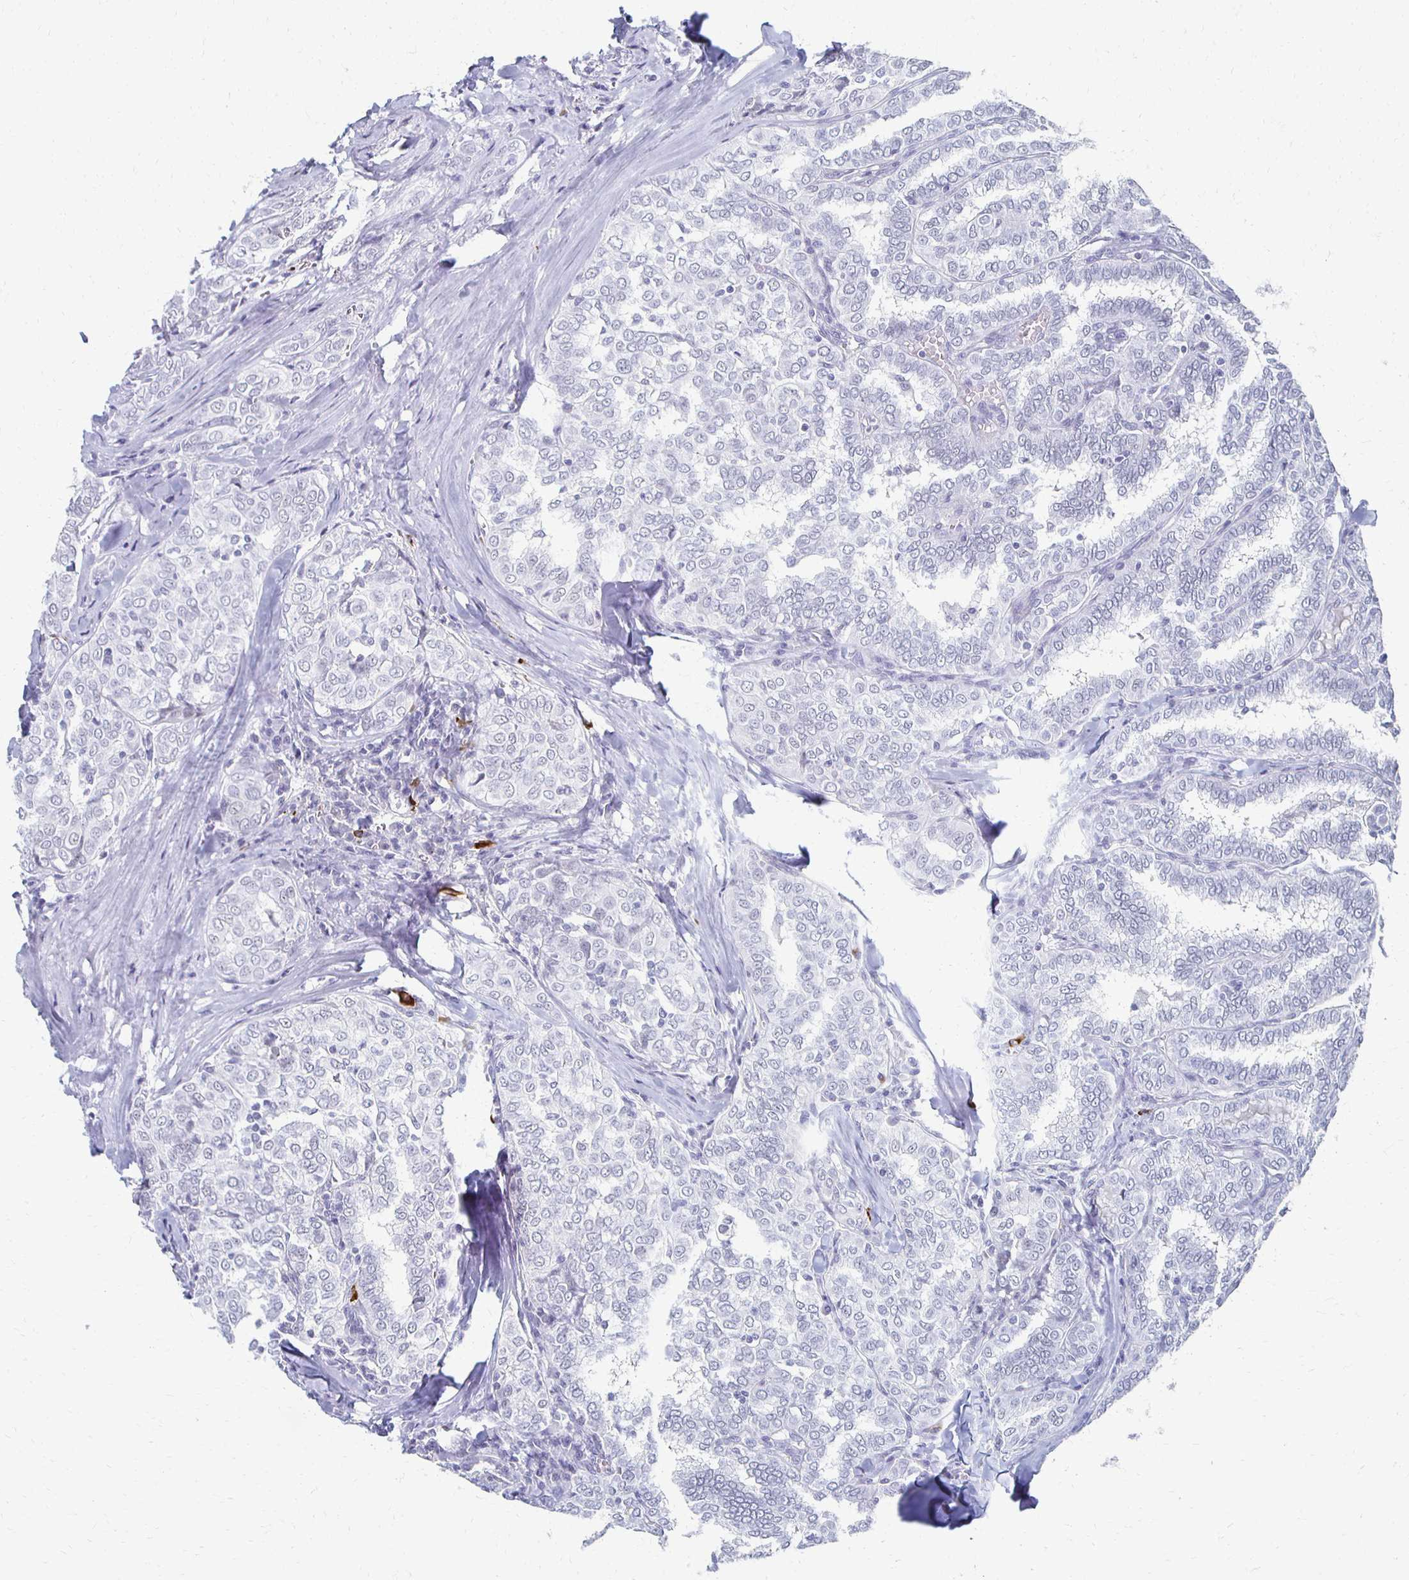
{"staining": {"intensity": "negative", "quantity": "none", "location": "none"}, "tissue": "thyroid cancer", "cell_type": "Tumor cells", "image_type": "cancer", "snomed": [{"axis": "morphology", "description": "Papillary adenocarcinoma, NOS"}, {"axis": "topography", "description": "Thyroid gland"}], "caption": "This is an immunohistochemistry (IHC) histopathology image of thyroid cancer (papillary adenocarcinoma). There is no expression in tumor cells.", "gene": "CXCR2", "patient": {"sex": "female", "age": 30}}